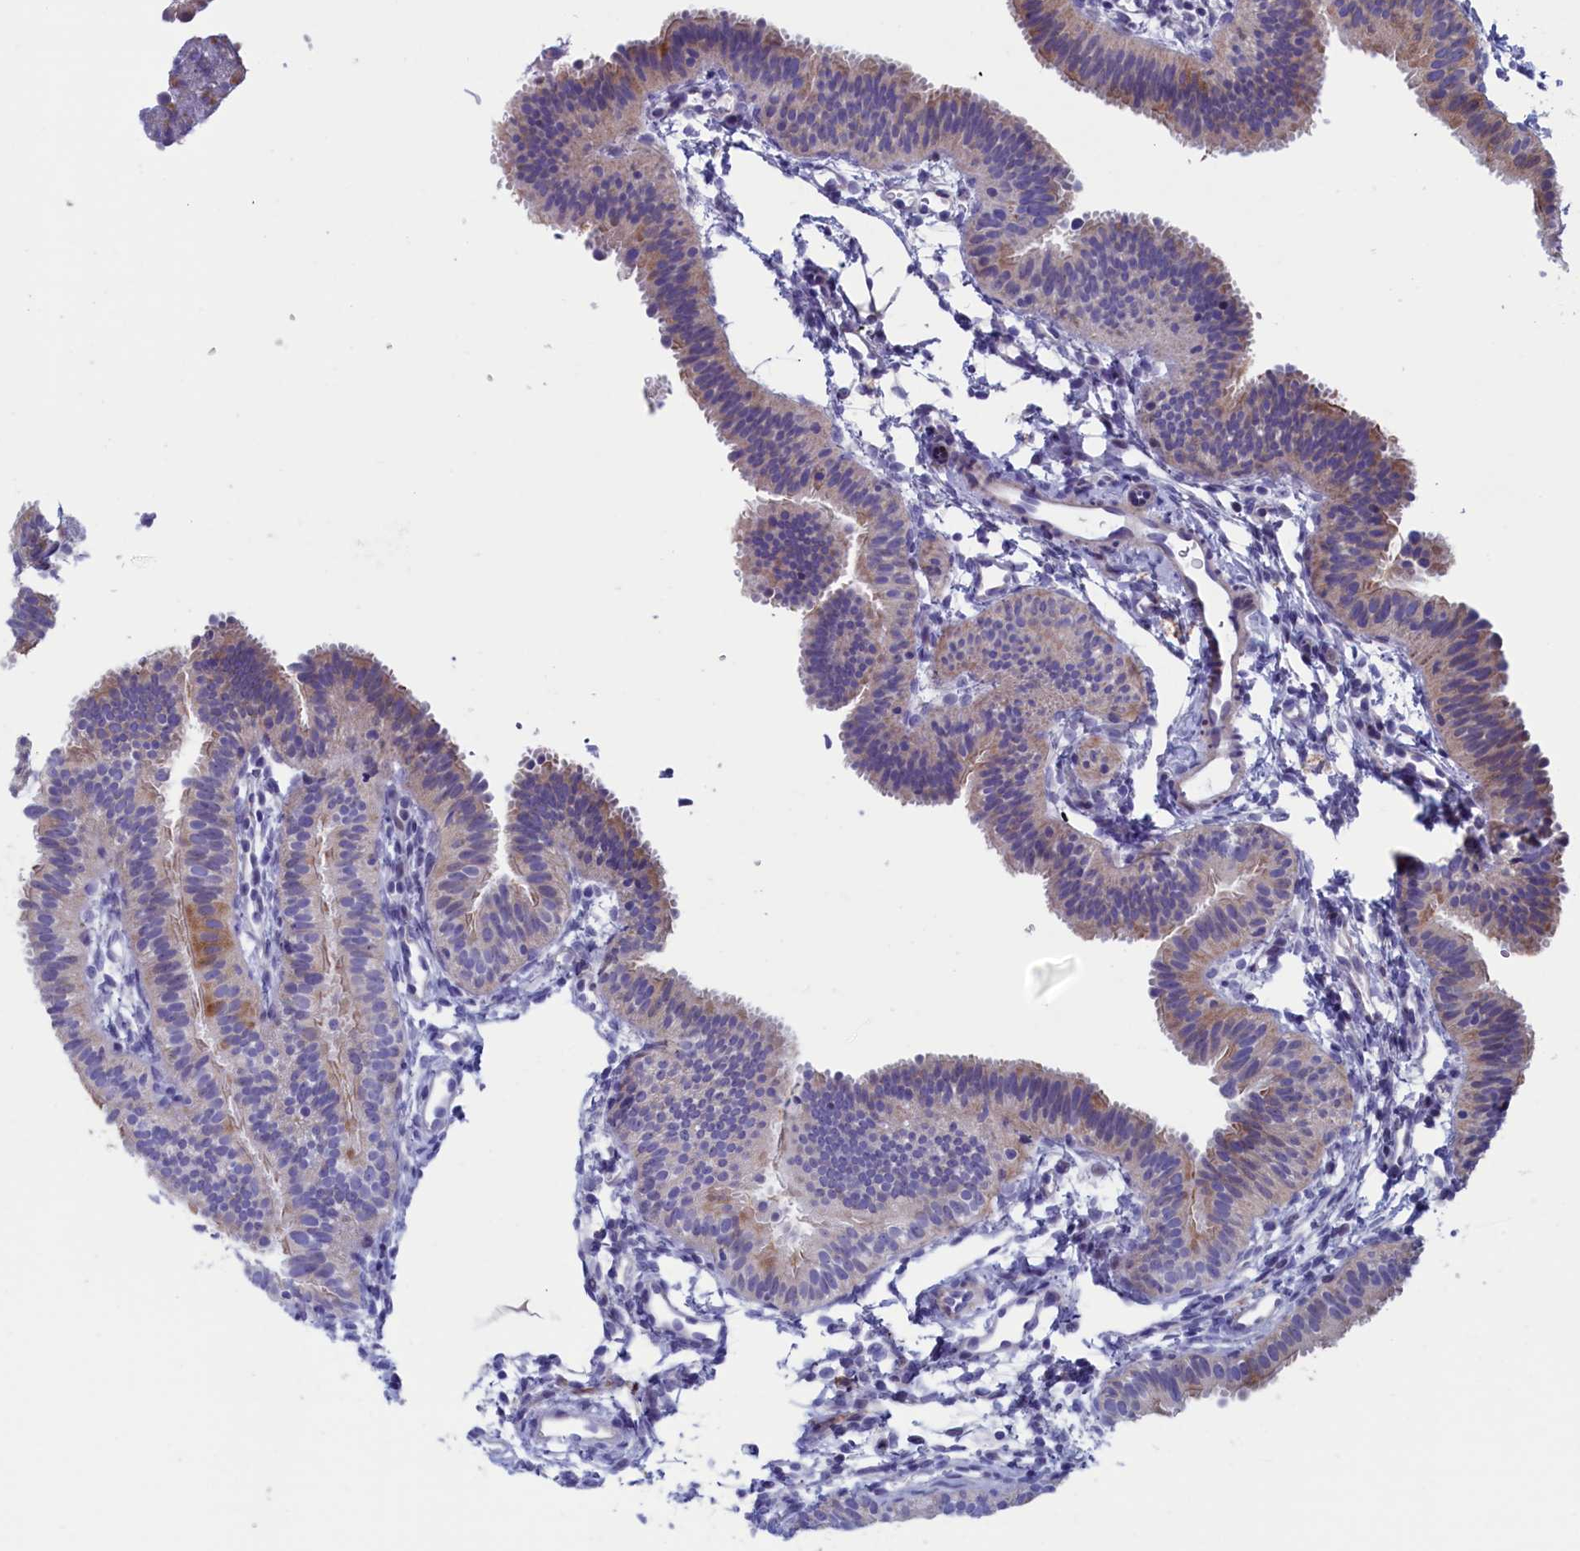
{"staining": {"intensity": "moderate", "quantity": "<25%", "location": "cytoplasmic/membranous"}, "tissue": "fallopian tube", "cell_type": "Glandular cells", "image_type": "normal", "snomed": [{"axis": "morphology", "description": "Normal tissue, NOS"}, {"axis": "topography", "description": "Fallopian tube"}], "caption": "Fallopian tube stained with immunohistochemistry displays moderate cytoplasmic/membranous expression in approximately <25% of glandular cells.", "gene": "NIBAN3", "patient": {"sex": "female", "age": 35}}